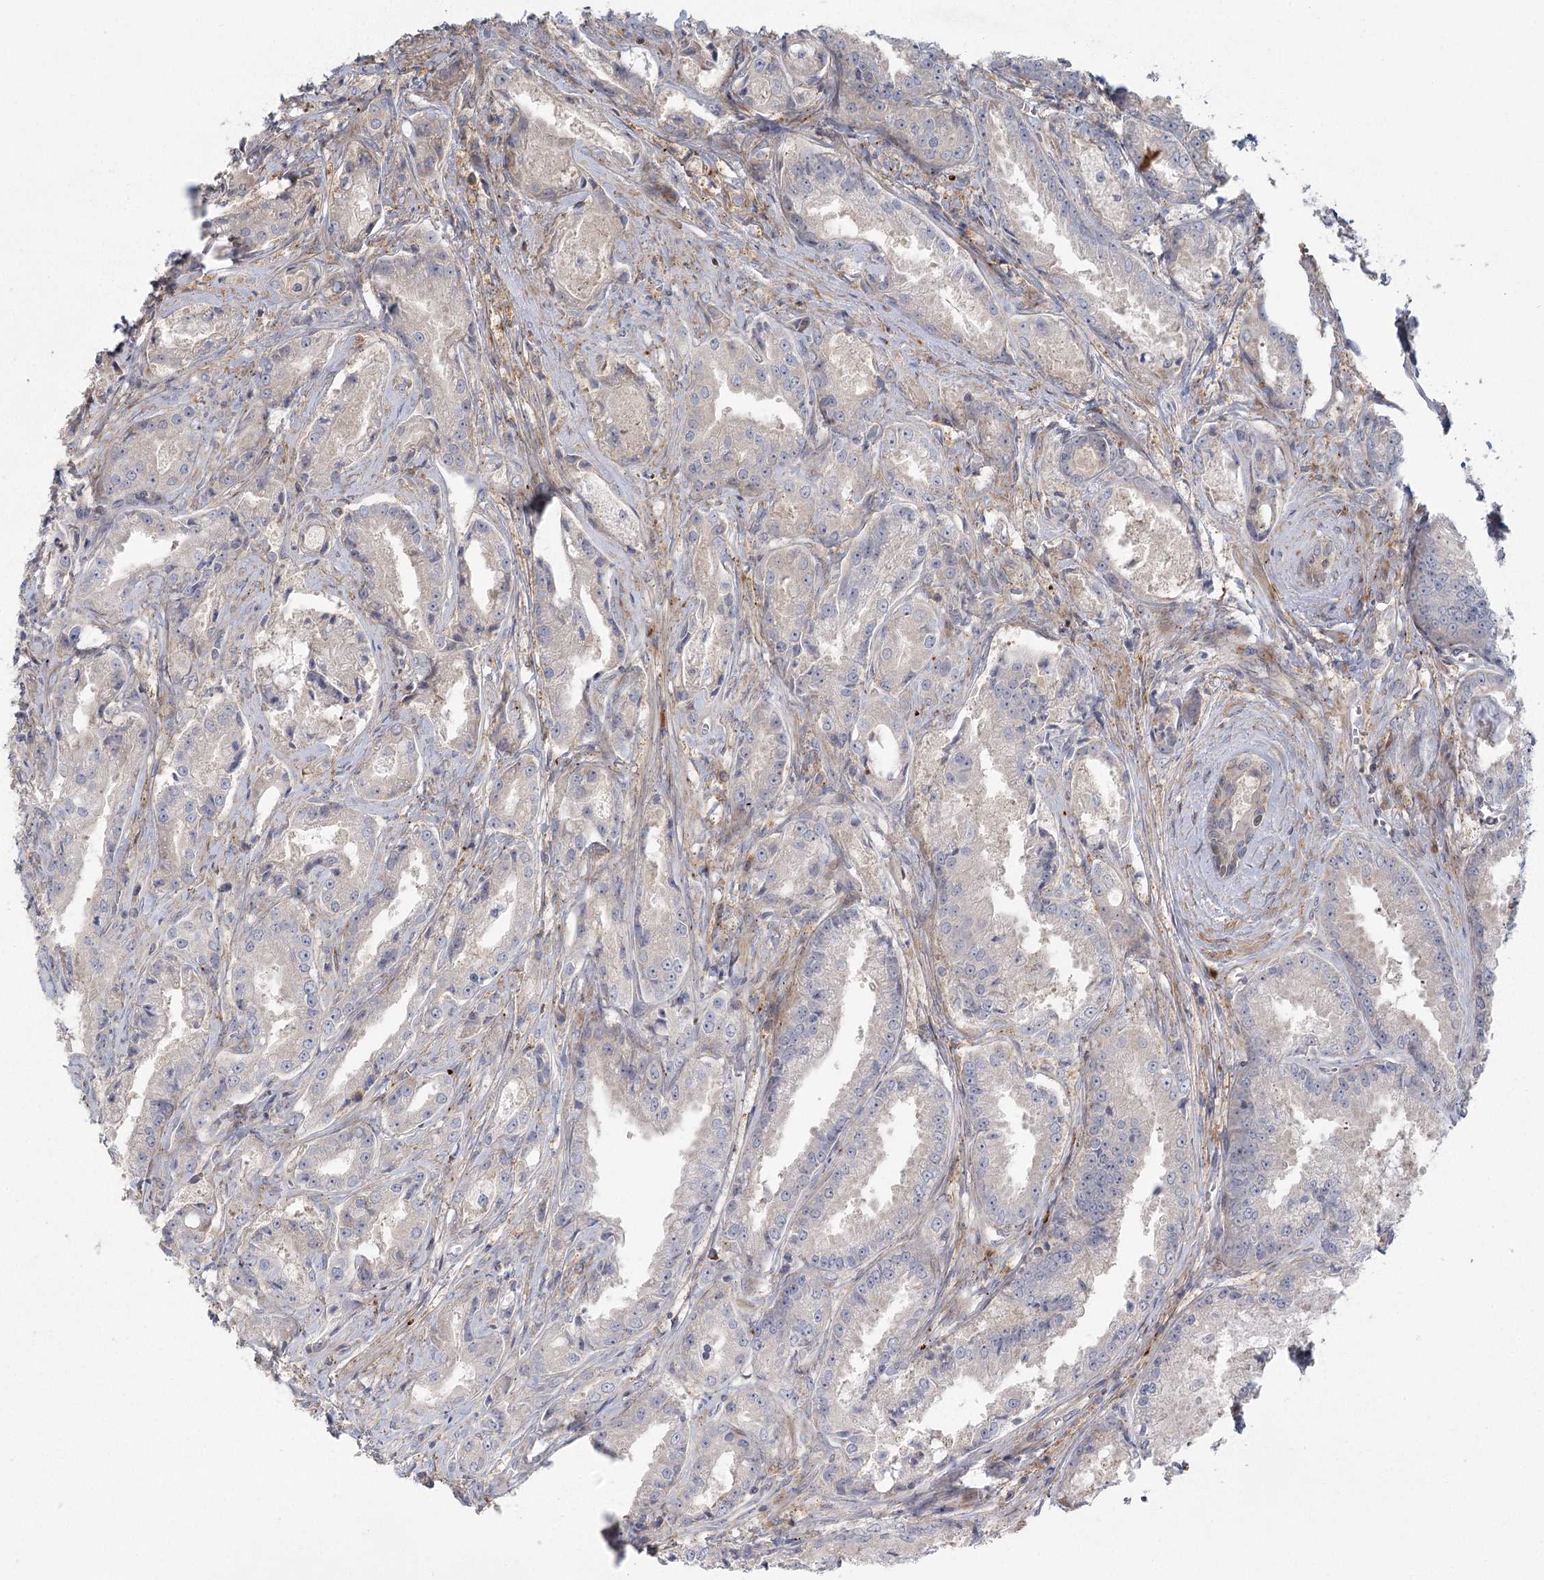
{"staining": {"intensity": "negative", "quantity": "none", "location": "none"}, "tissue": "prostate cancer", "cell_type": "Tumor cells", "image_type": "cancer", "snomed": [{"axis": "morphology", "description": "Adenocarcinoma, High grade"}, {"axis": "topography", "description": "Prostate"}], "caption": "This micrograph is of prostate cancer stained with immunohistochemistry (IHC) to label a protein in brown with the nuclei are counter-stained blue. There is no positivity in tumor cells. (DAB immunohistochemistry, high magnification).", "gene": "FAM110C", "patient": {"sex": "male", "age": 72}}